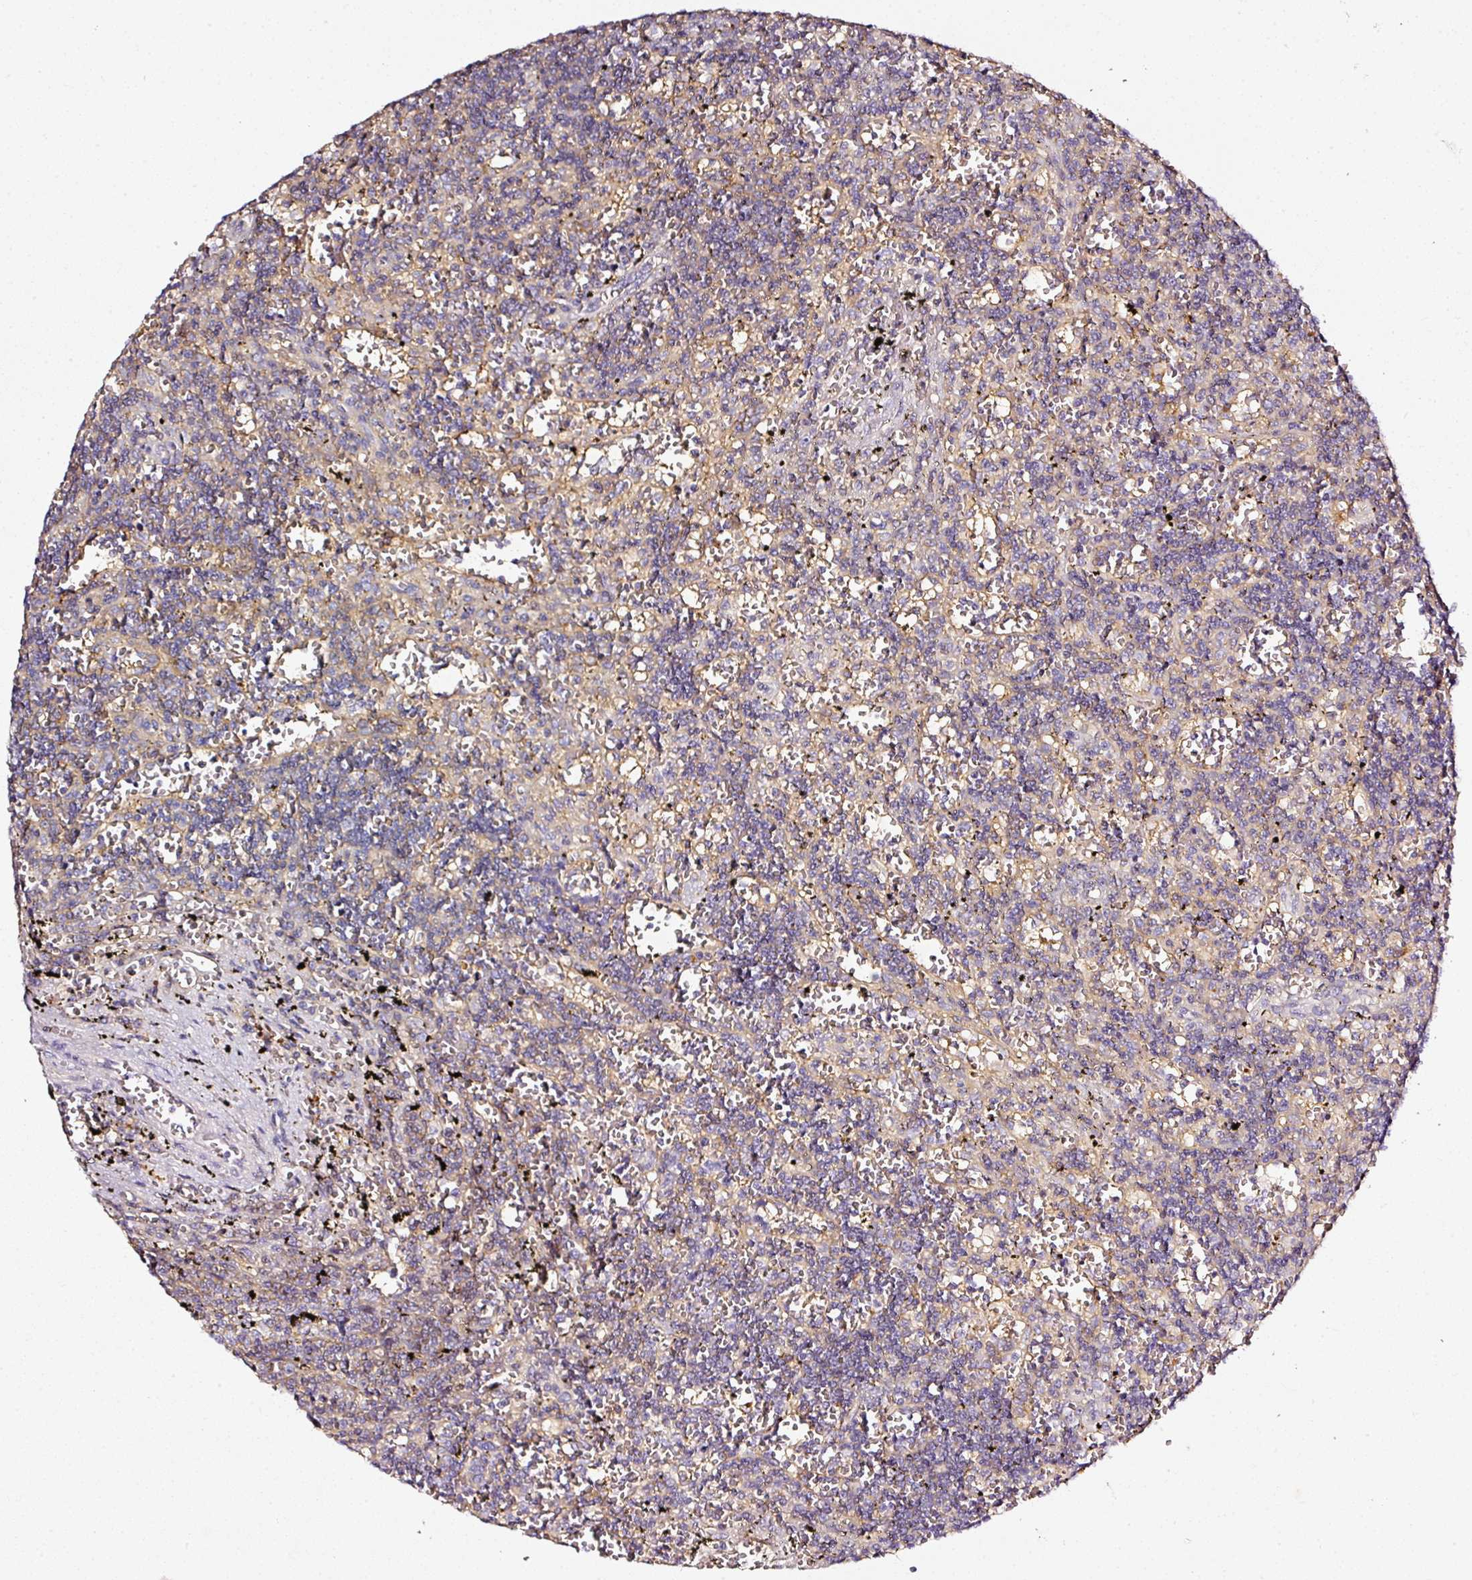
{"staining": {"intensity": "negative", "quantity": "none", "location": "none"}, "tissue": "lymphoma", "cell_type": "Tumor cells", "image_type": "cancer", "snomed": [{"axis": "morphology", "description": "Malignant lymphoma, non-Hodgkin's type, Low grade"}, {"axis": "topography", "description": "Spleen"}], "caption": "An immunohistochemistry (IHC) micrograph of lymphoma is shown. There is no staining in tumor cells of lymphoma.", "gene": "CD47", "patient": {"sex": "male", "age": 60}}